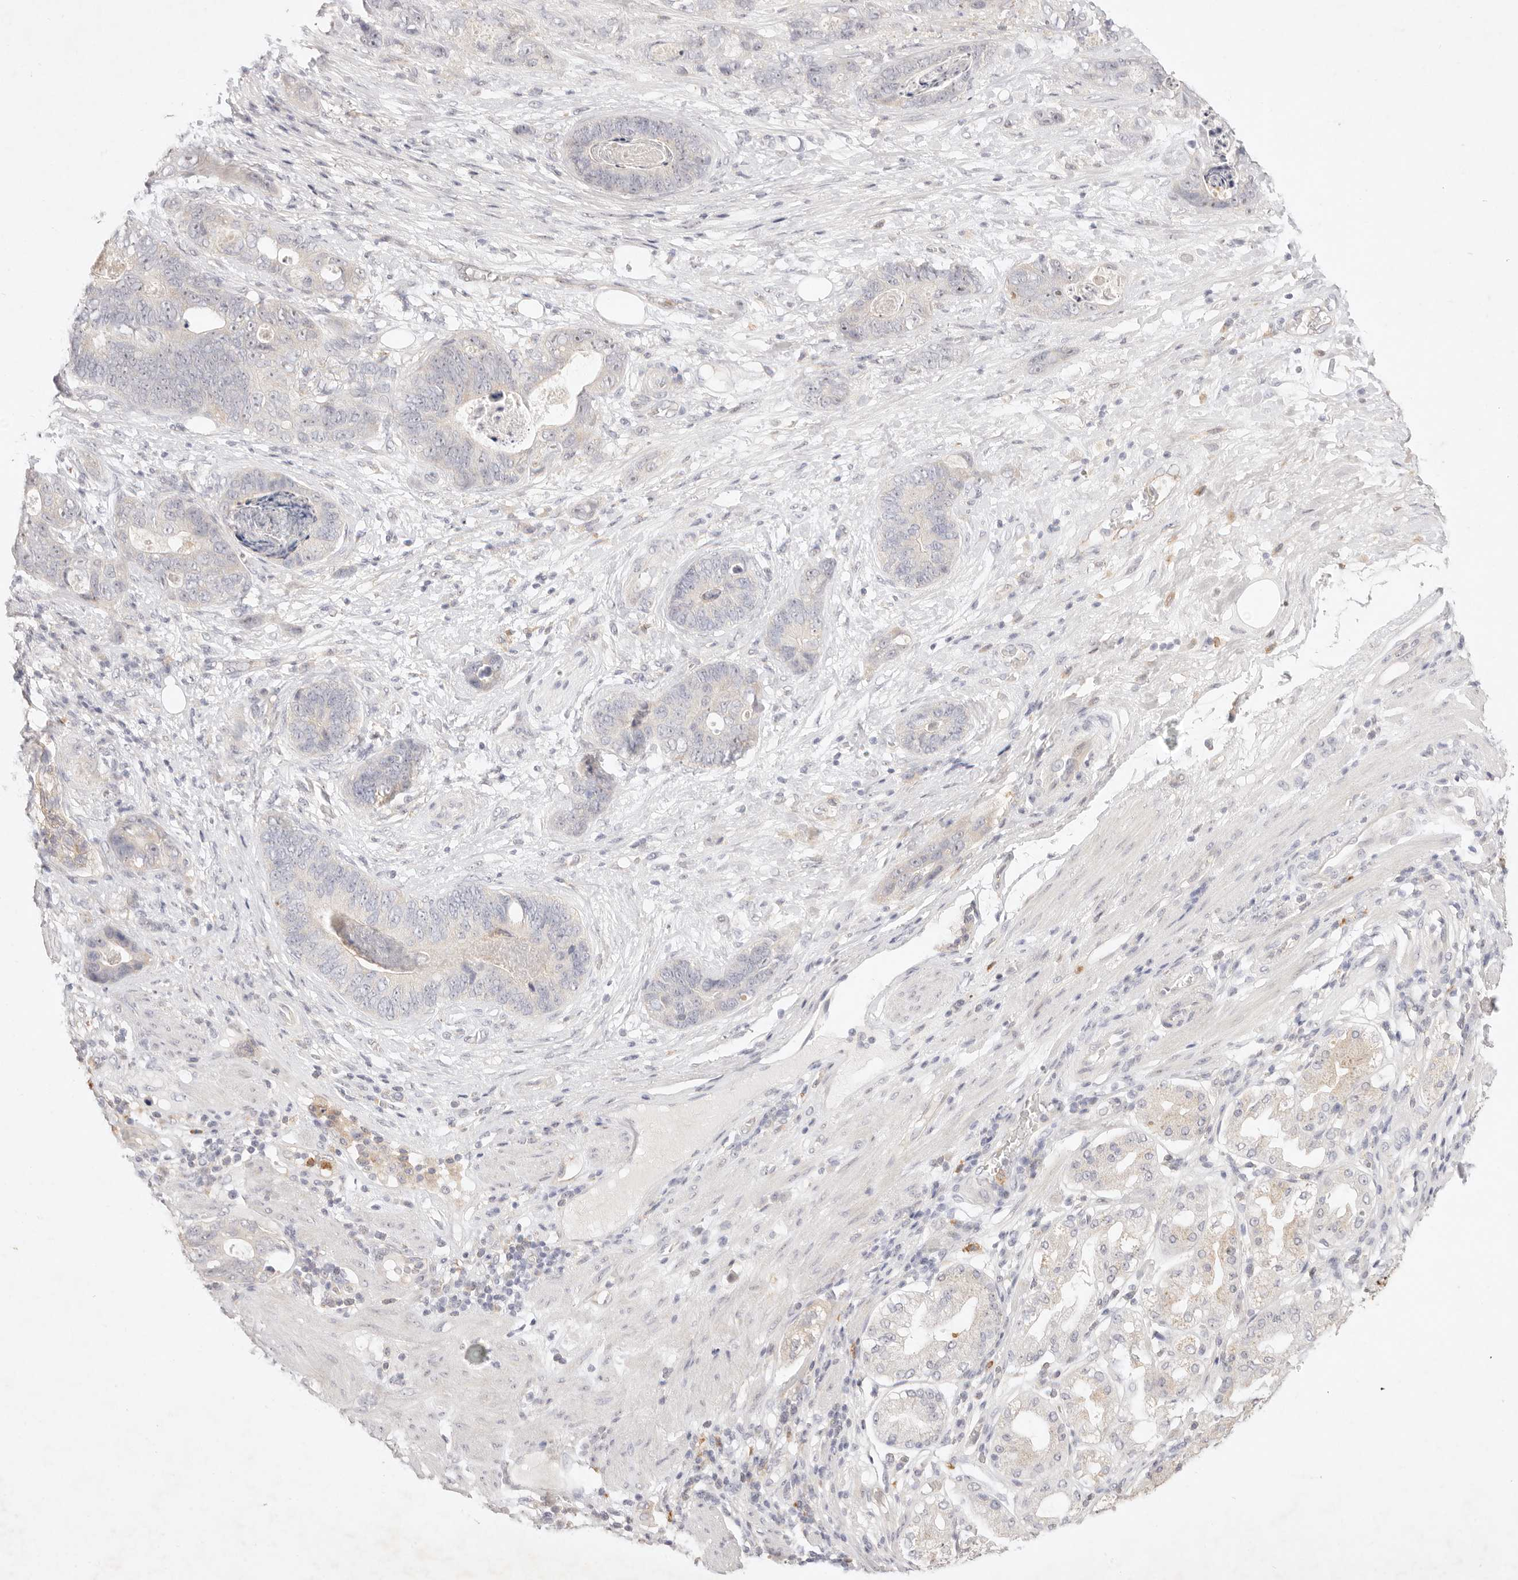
{"staining": {"intensity": "negative", "quantity": "none", "location": "none"}, "tissue": "stomach cancer", "cell_type": "Tumor cells", "image_type": "cancer", "snomed": [{"axis": "morphology", "description": "Normal tissue, NOS"}, {"axis": "morphology", "description": "Adenocarcinoma, NOS"}, {"axis": "topography", "description": "Stomach"}], "caption": "DAB immunohistochemical staining of stomach adenocarcinoma displays no significant expression in tumor cells.", "gene": "GPR84", "patient": {"sex": "female", "age": 89}}